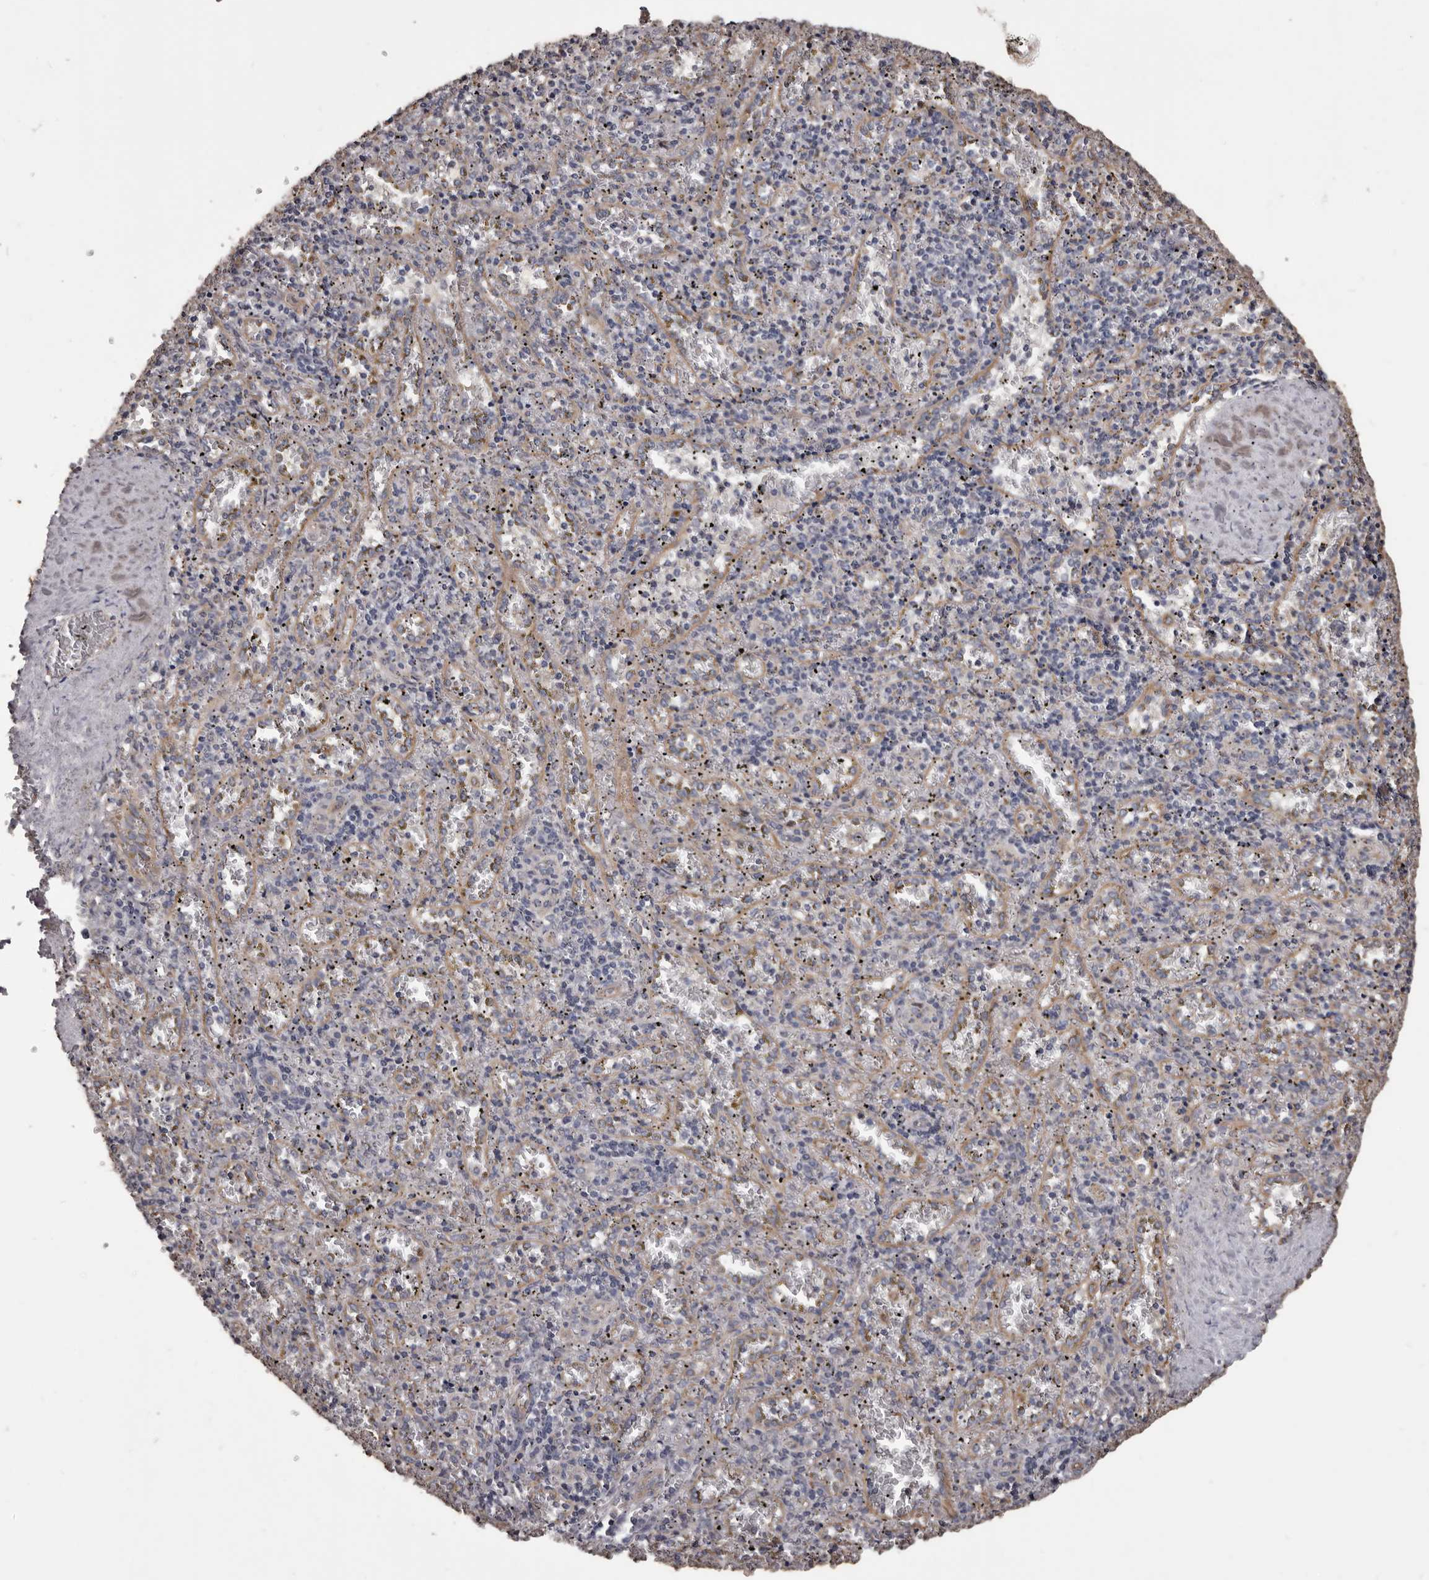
{"staining": {"intensity": "negative", "quantity": "none", "location": "none"}, "tissue": "spleen", "cell_type": "Cells in red pulp", "image_type": "normal", "snomed": [{"axis": "morphology", "description": "Normal tissue, NOS"}, {"axis": "topography", "description": "Spleen"}], "caption": "Immunohistochemistry (IHC) of normal spleen reveals no staining in cells in red pulp.", "gene": "CEP104", "patient": {"sex": "male", "age": 11}}